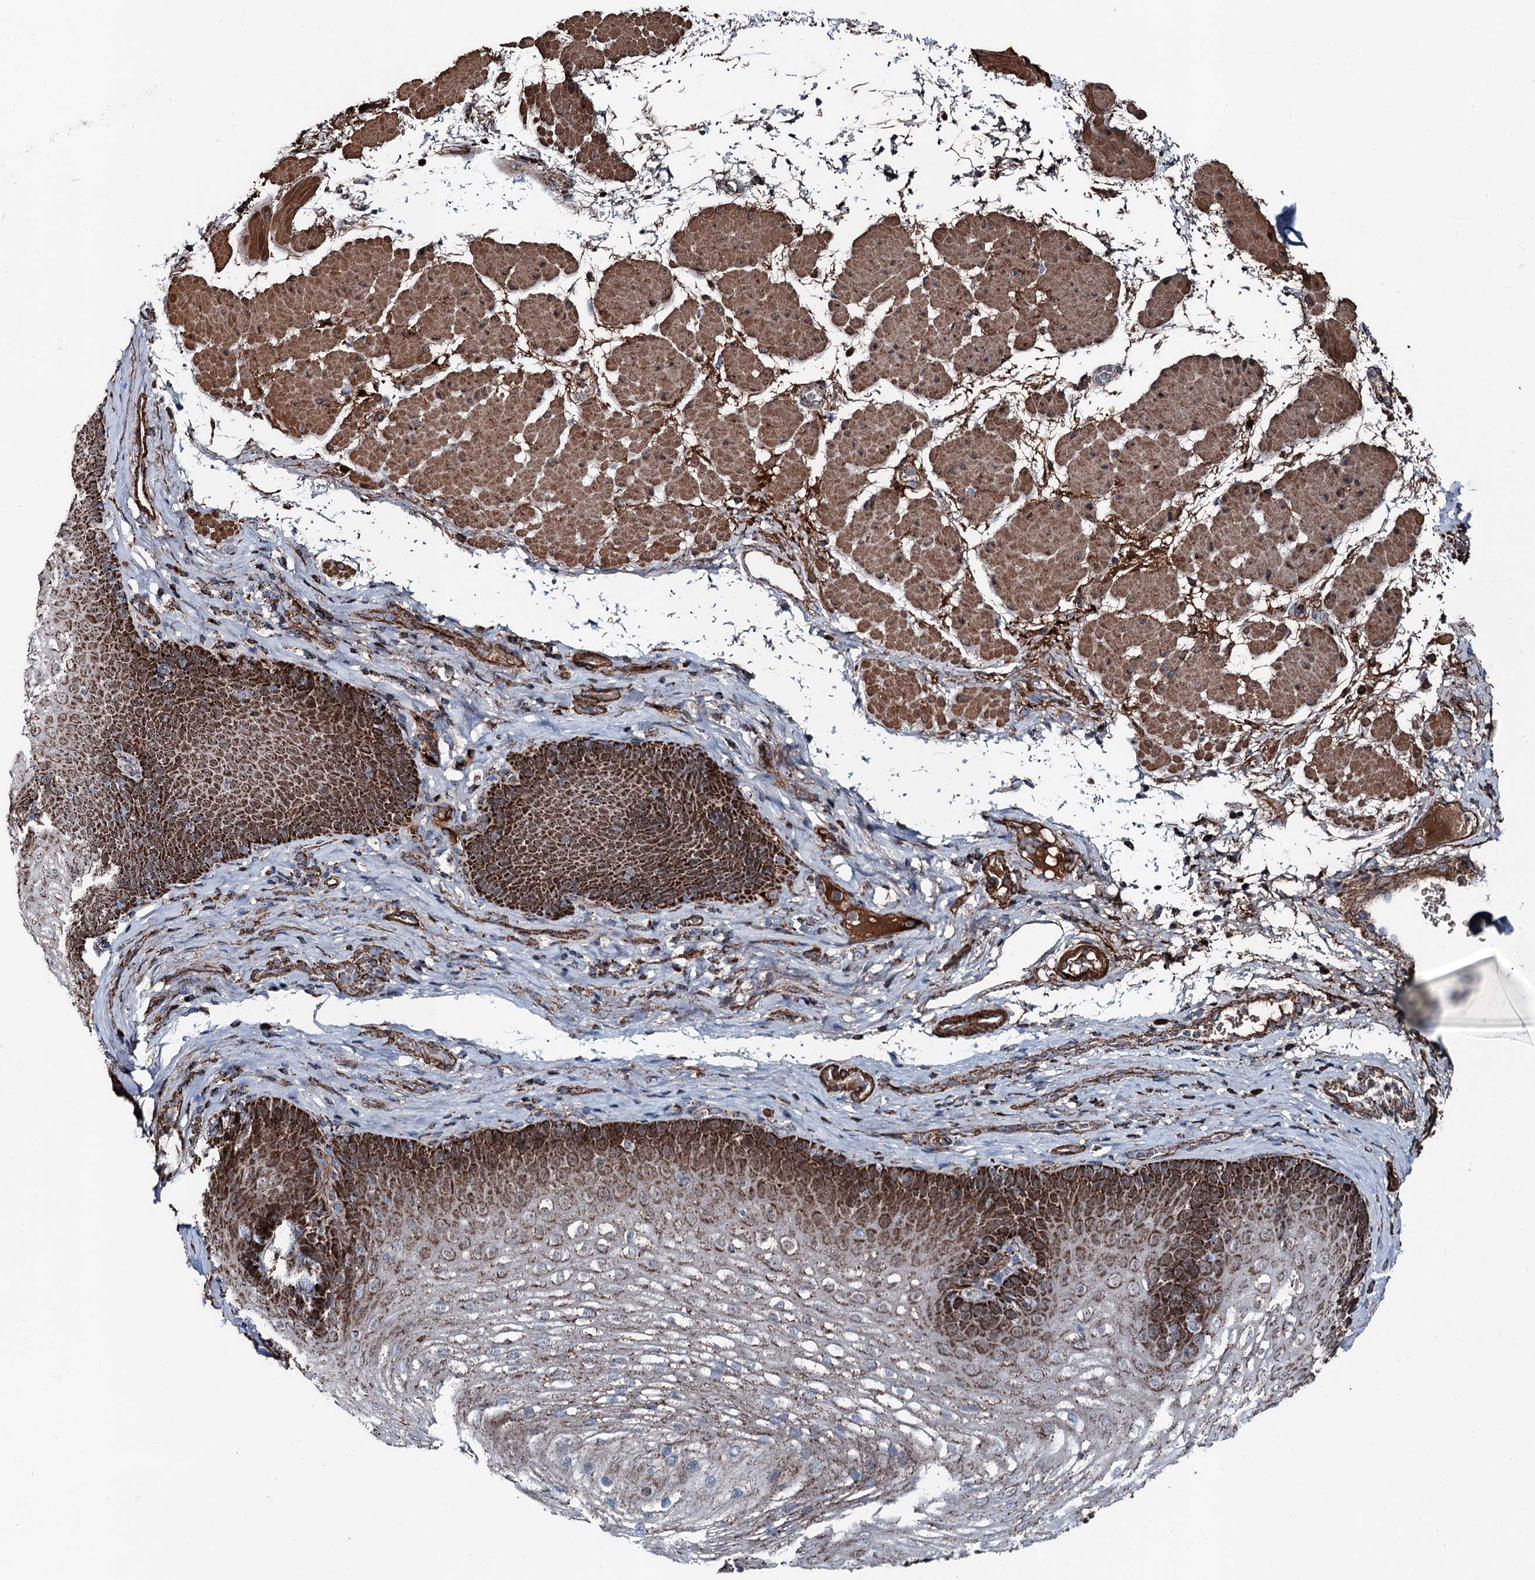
{"staining": {"intensity": "strong", "quantity": "25%-75%", "location": "cytoplasmic/membranous"}, "tissue": "esophagus", "cell_type": "Squamous epithelial cells", "image_type": "normal", "snomed": [{"axis": "morphology", "description": "Normal tissue, NOS"}, {"axis": "topography", "description": "Esophagus"}], "caption": "Immunohistochemistry (IHC) (DAB) staining of normal human esophagus demonstrates strong cytoplasmic/membranous protein staining in about 25%-75% of squamous epithelial cells. (Brightfield microscopy of DAB IHC at high magnification).", "gene": "DDIAS", "patient": {"sex": "female", "age": 66}}